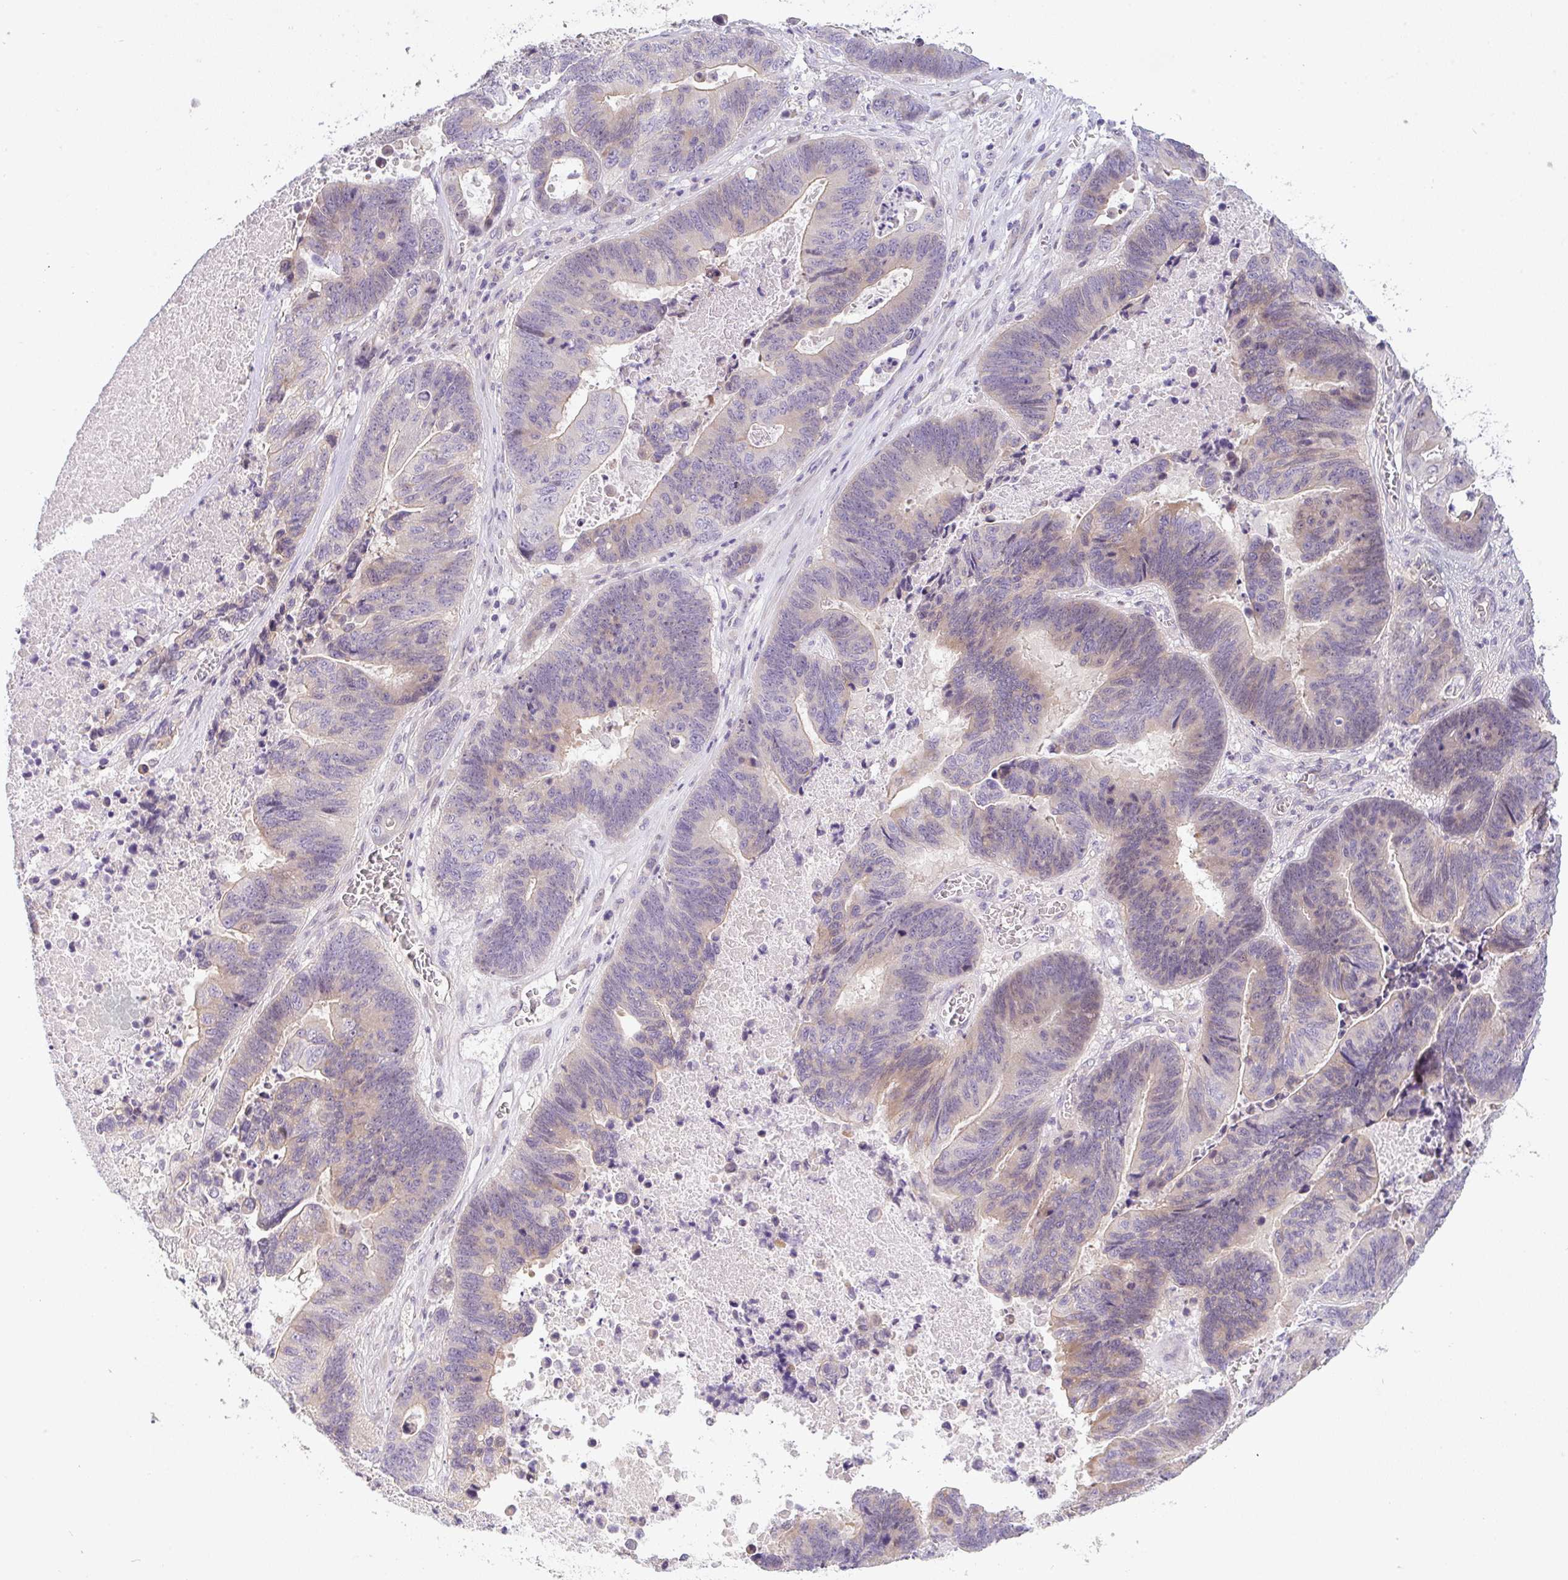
{"staining": {"intensity": "weak", "quantity": "25%-75%", "location": "cytoplasmic/membranous"}, "tissue": "lung cancer", "cell_type": "Tumor cells", "image_type": "cancer", "snomed": [{"axis": "morphology", "description": "Aneuploidy"}, {"axis": "morphology", "description": "Adenocarcinoma, NOS"}, {"axis": "morphology", "description": "Adenocarcinoma primary or metastatic"}, {"axis": "topography", "description": "Lung"}], "caption": "Weak cytoplasmic/membranous staining is identified in about 25%-75% of tumor cells in lung cancer (adenocarcinoma).", "gene": "TNFRSF10A", "patient": {"sex": "female", "age": 75}}